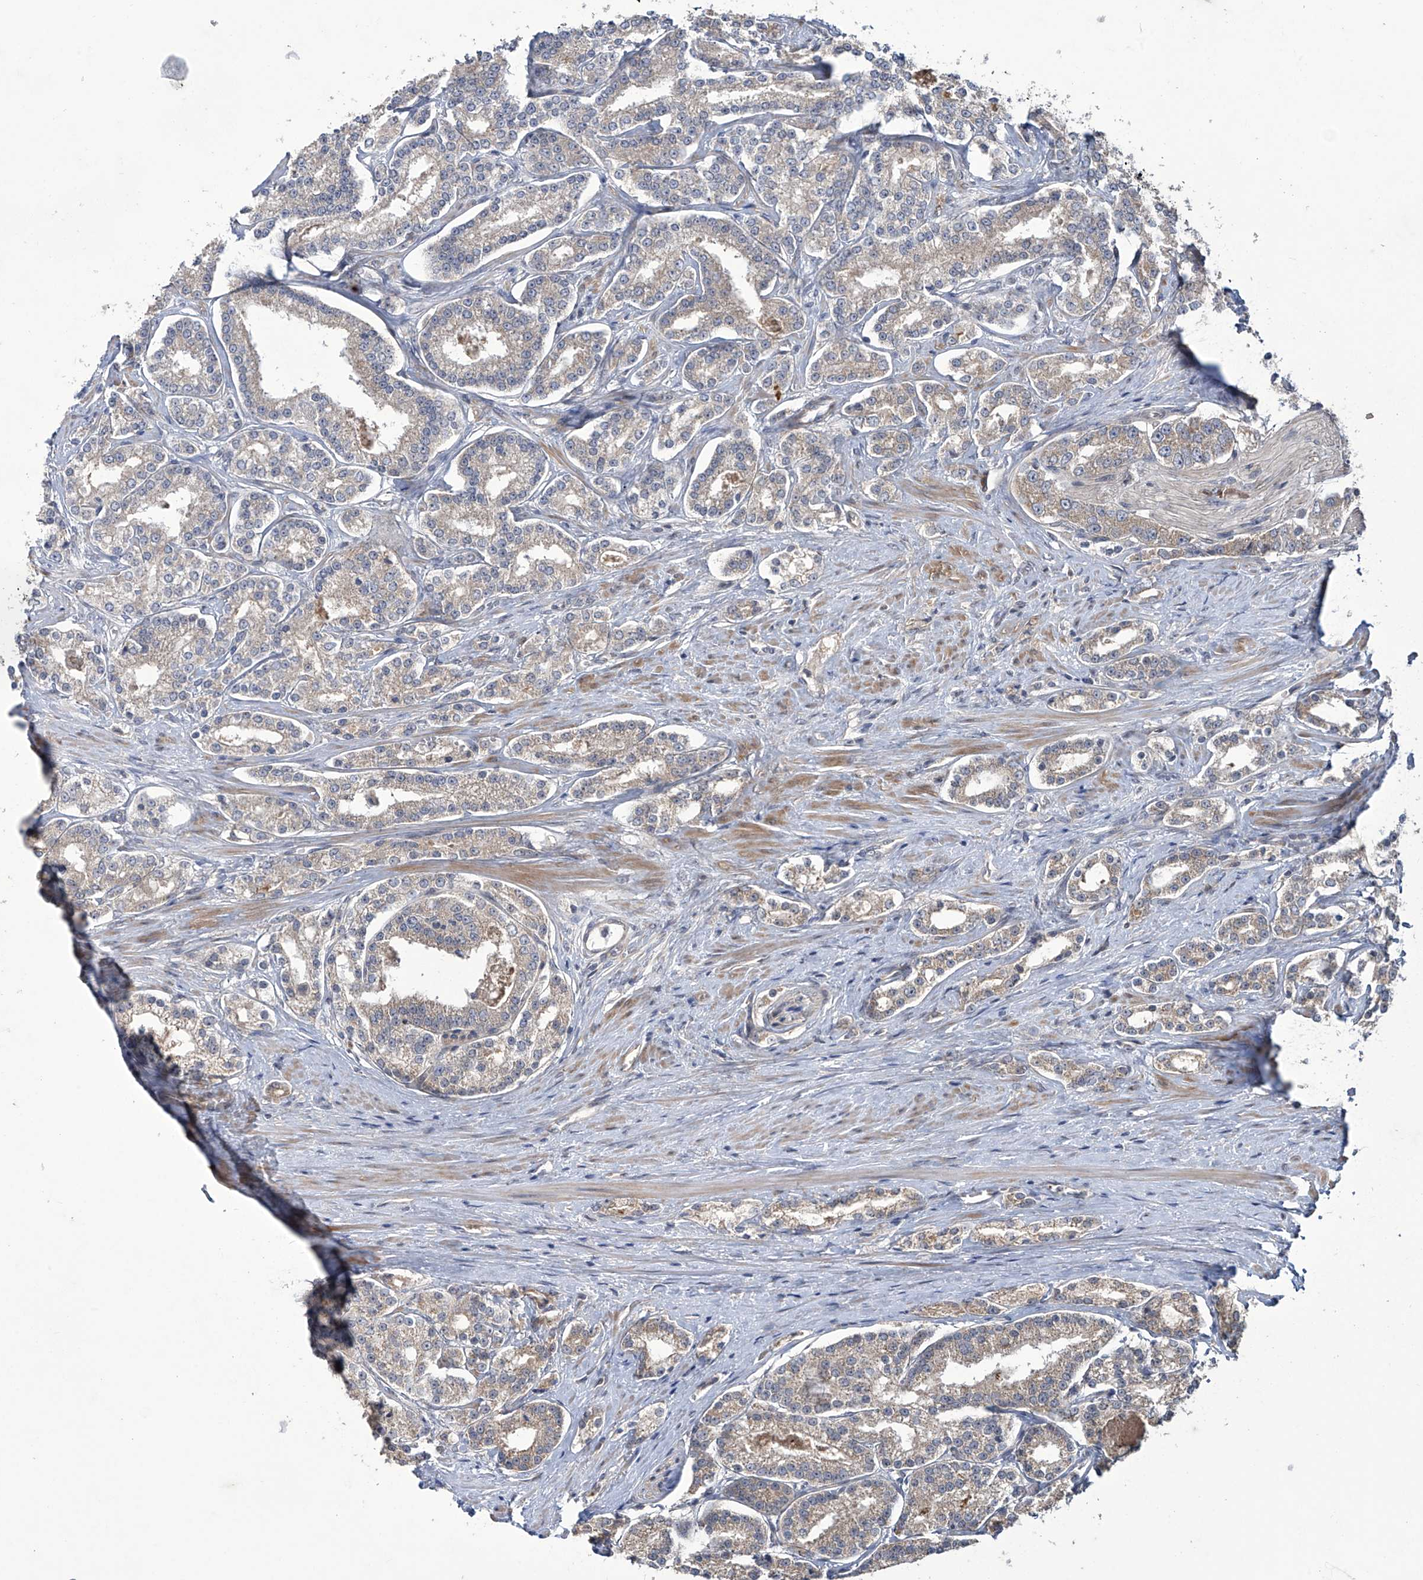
{"staining": {"intensity": "weak", "quantity": "<25%", "location": "cytoplasmic/membranous"}, "tissue": "prostate cancer", "cell_type": "Tumor cells", "image_type": "cancer", "snomed": [{"axis": "morphology", "description": "Normal tissue, NOS"}, {"axis": "morphology", "description": "Adenocarcinoma, High grade"}, {"axis": "topography", "description": "Prostate"}], "caption": "An image of human prostate cancer is negative for staining in tumor cells.", "gene": "TRIM60", "patient": {"sex": "male", "age": 83}}